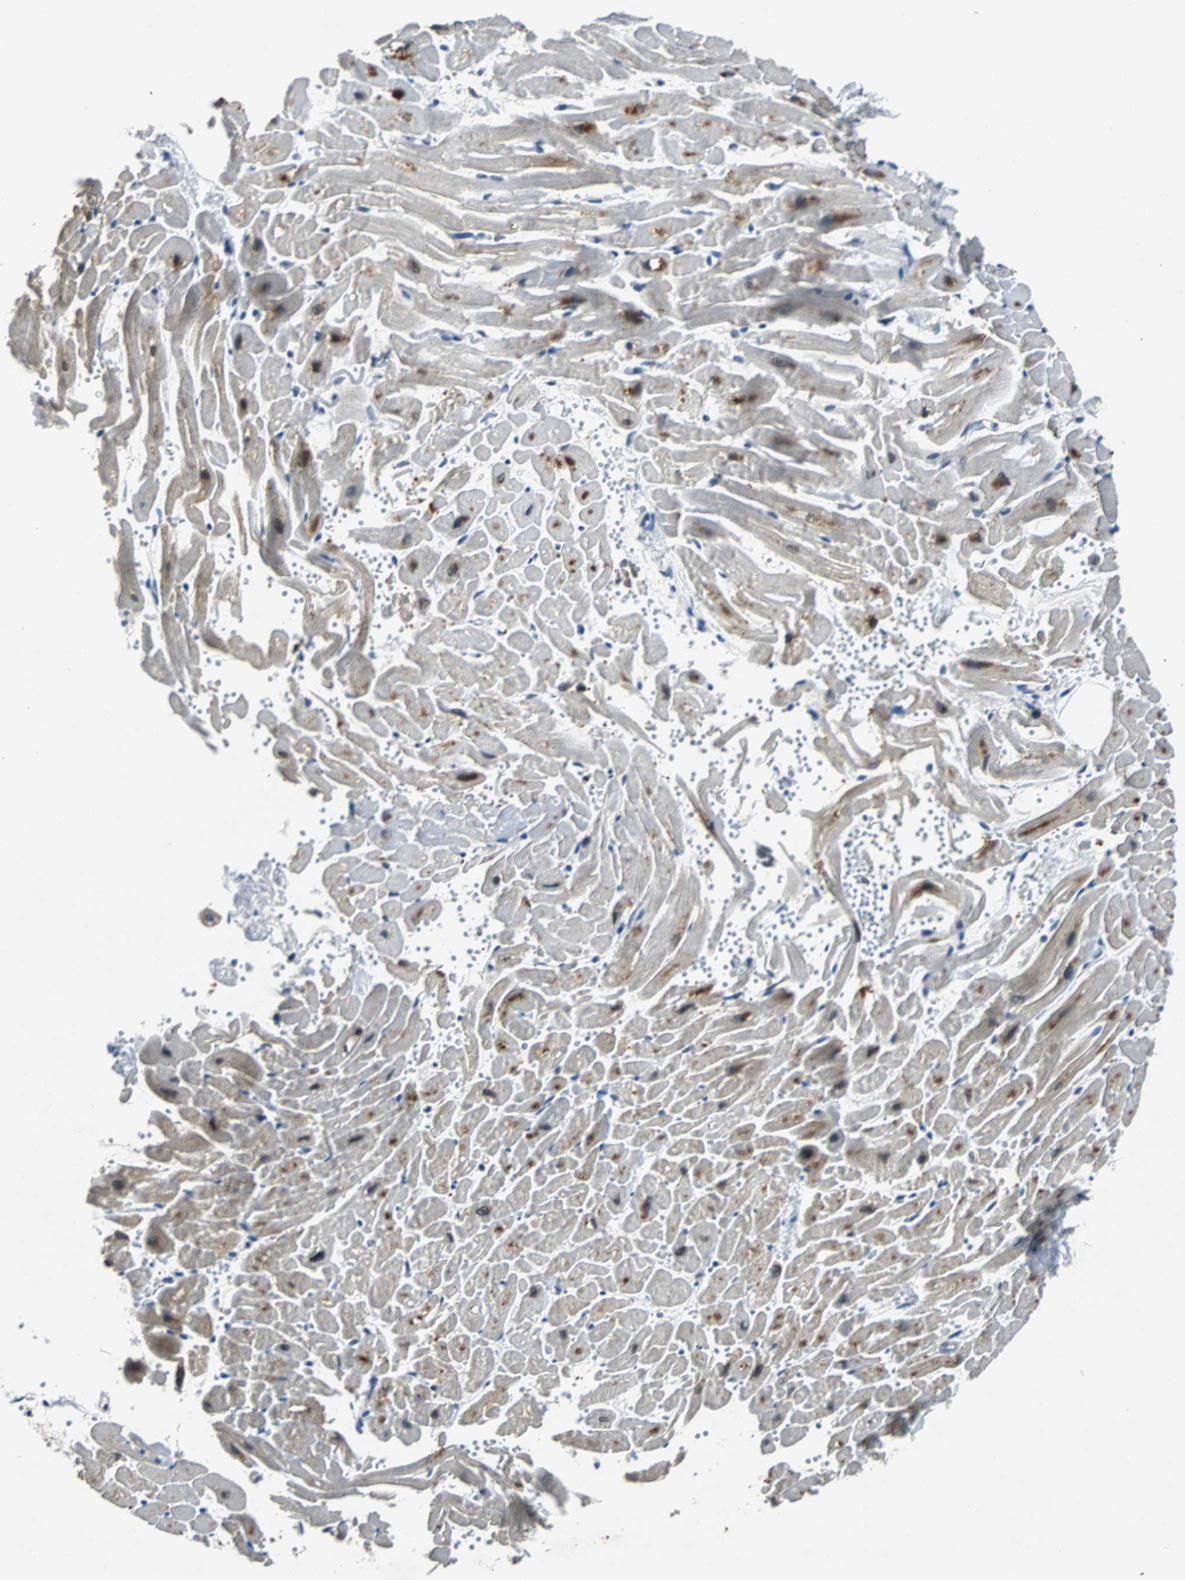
{"staining": {"intensity": "moderate", "quantity": "25%-75%", "location": "nuclear"}, "tissue": "heart muscle", "cell_type": "Cardiomyocytes", "image_type": "normal", "snomed": [{"axis": "morphology", "description": "Normal tissue, NOS"}, {"axis": "topography", "description": "Heart"}], "caption": "Human heart muscle stained for a protein (brown) displays moderate nuclear positive positivity in approximately 25%-75% of cardiomyocytes.", "gene": "USP28", "patient": {"sex": "female", "age": 19}}